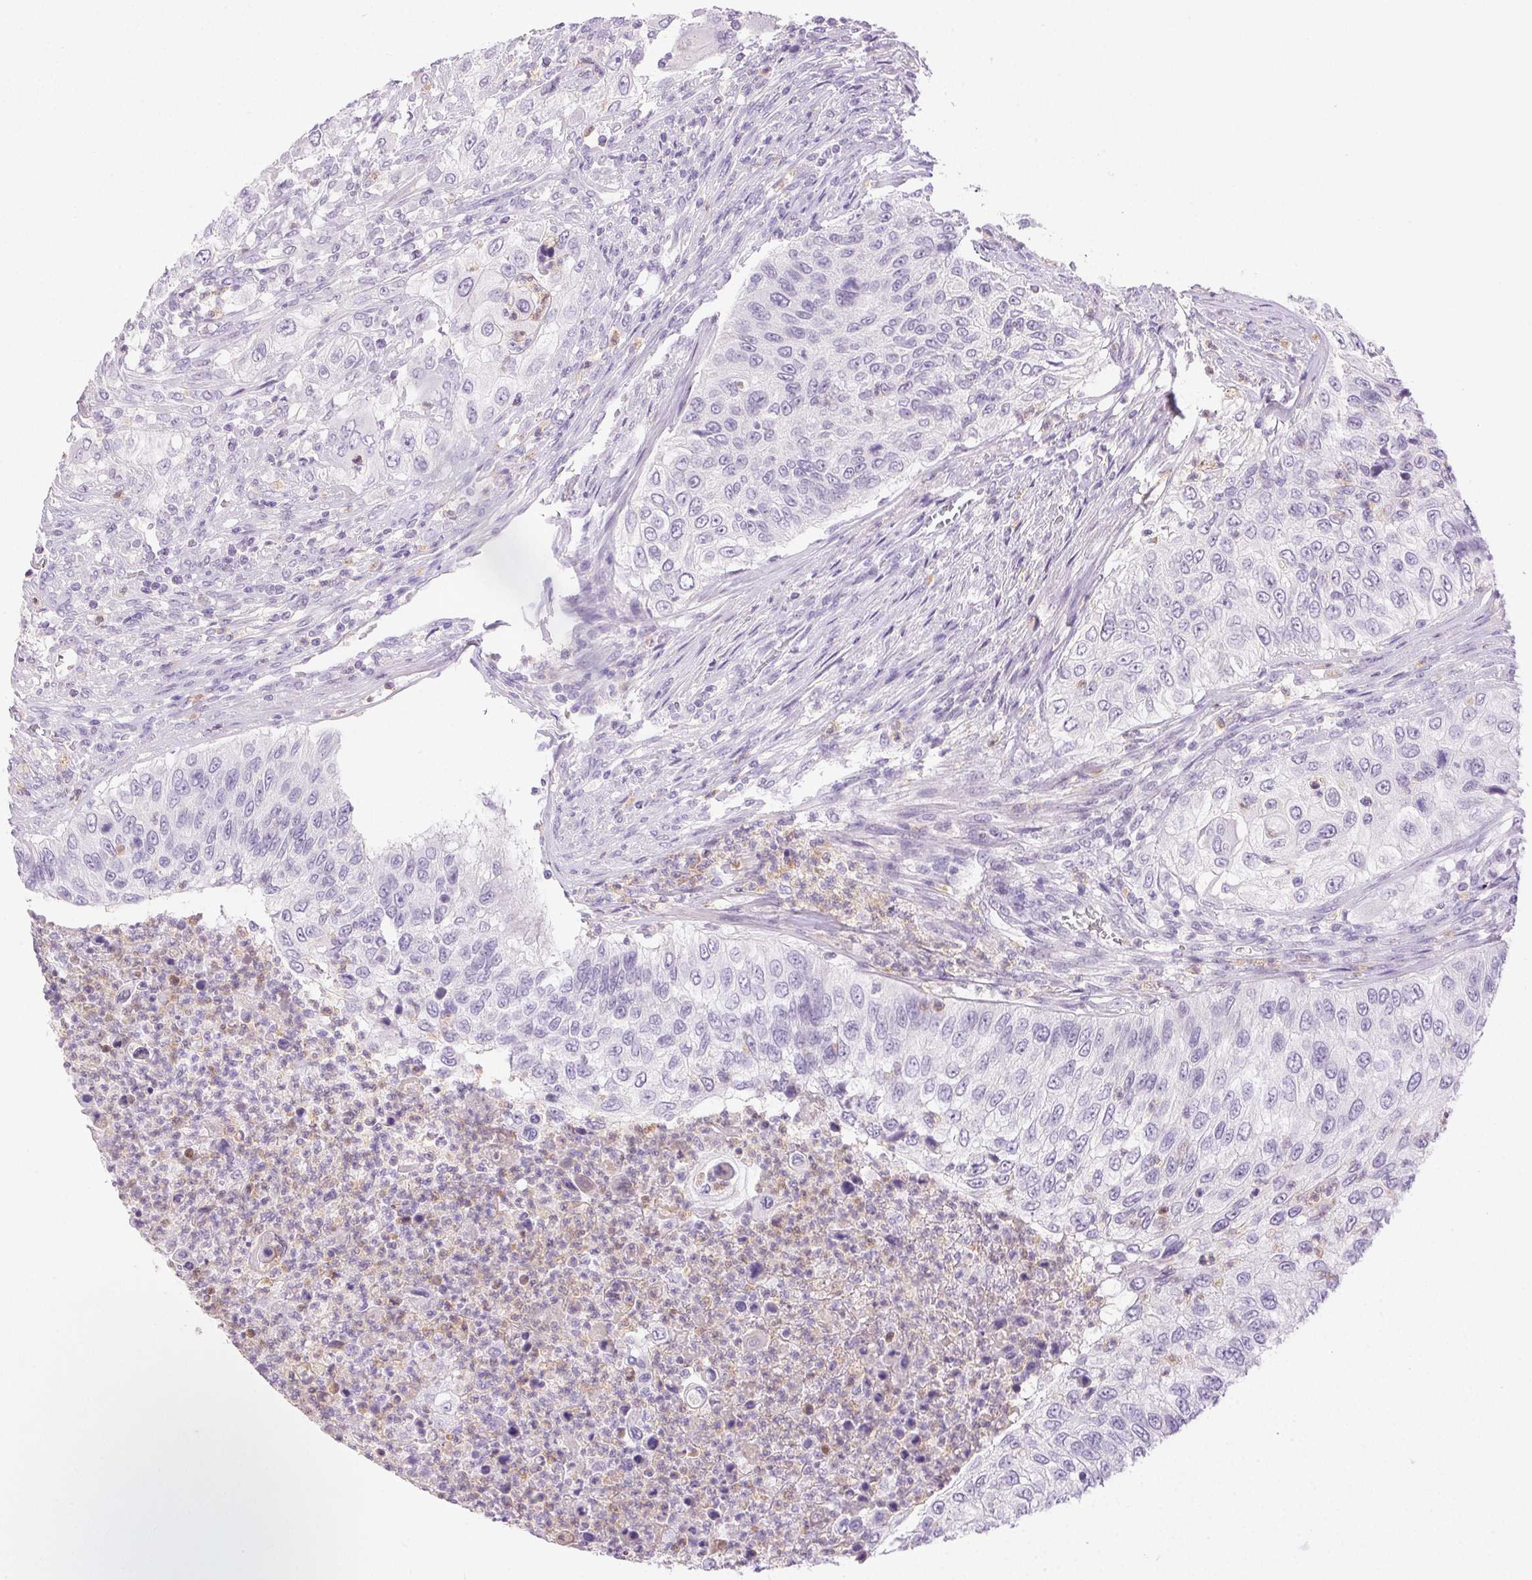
{"staining": {"intensity": "negative", "quantity": "none", "location": "none"}, "tissue": "urothelial cancer", "cell_type": "Tumor cells", "image_type": "cancer", "snomed": [{"axis": "morphology", "description": "Urothelial carcinoma, High grade"}, {"axis": "topography", "description": "Urinary bladder"}], "caption": "DAB (3,3'-diaminobenzidine) immunohistochemical staining of urothelial carcinoma (high-grade) reveals no significant positivity in tumor cells. (DAB immunohistochemistry visualized using brightfield microscopy, high magnification).", "gene": "EMX2", "patient": {"sex": "female", "age": 60}}